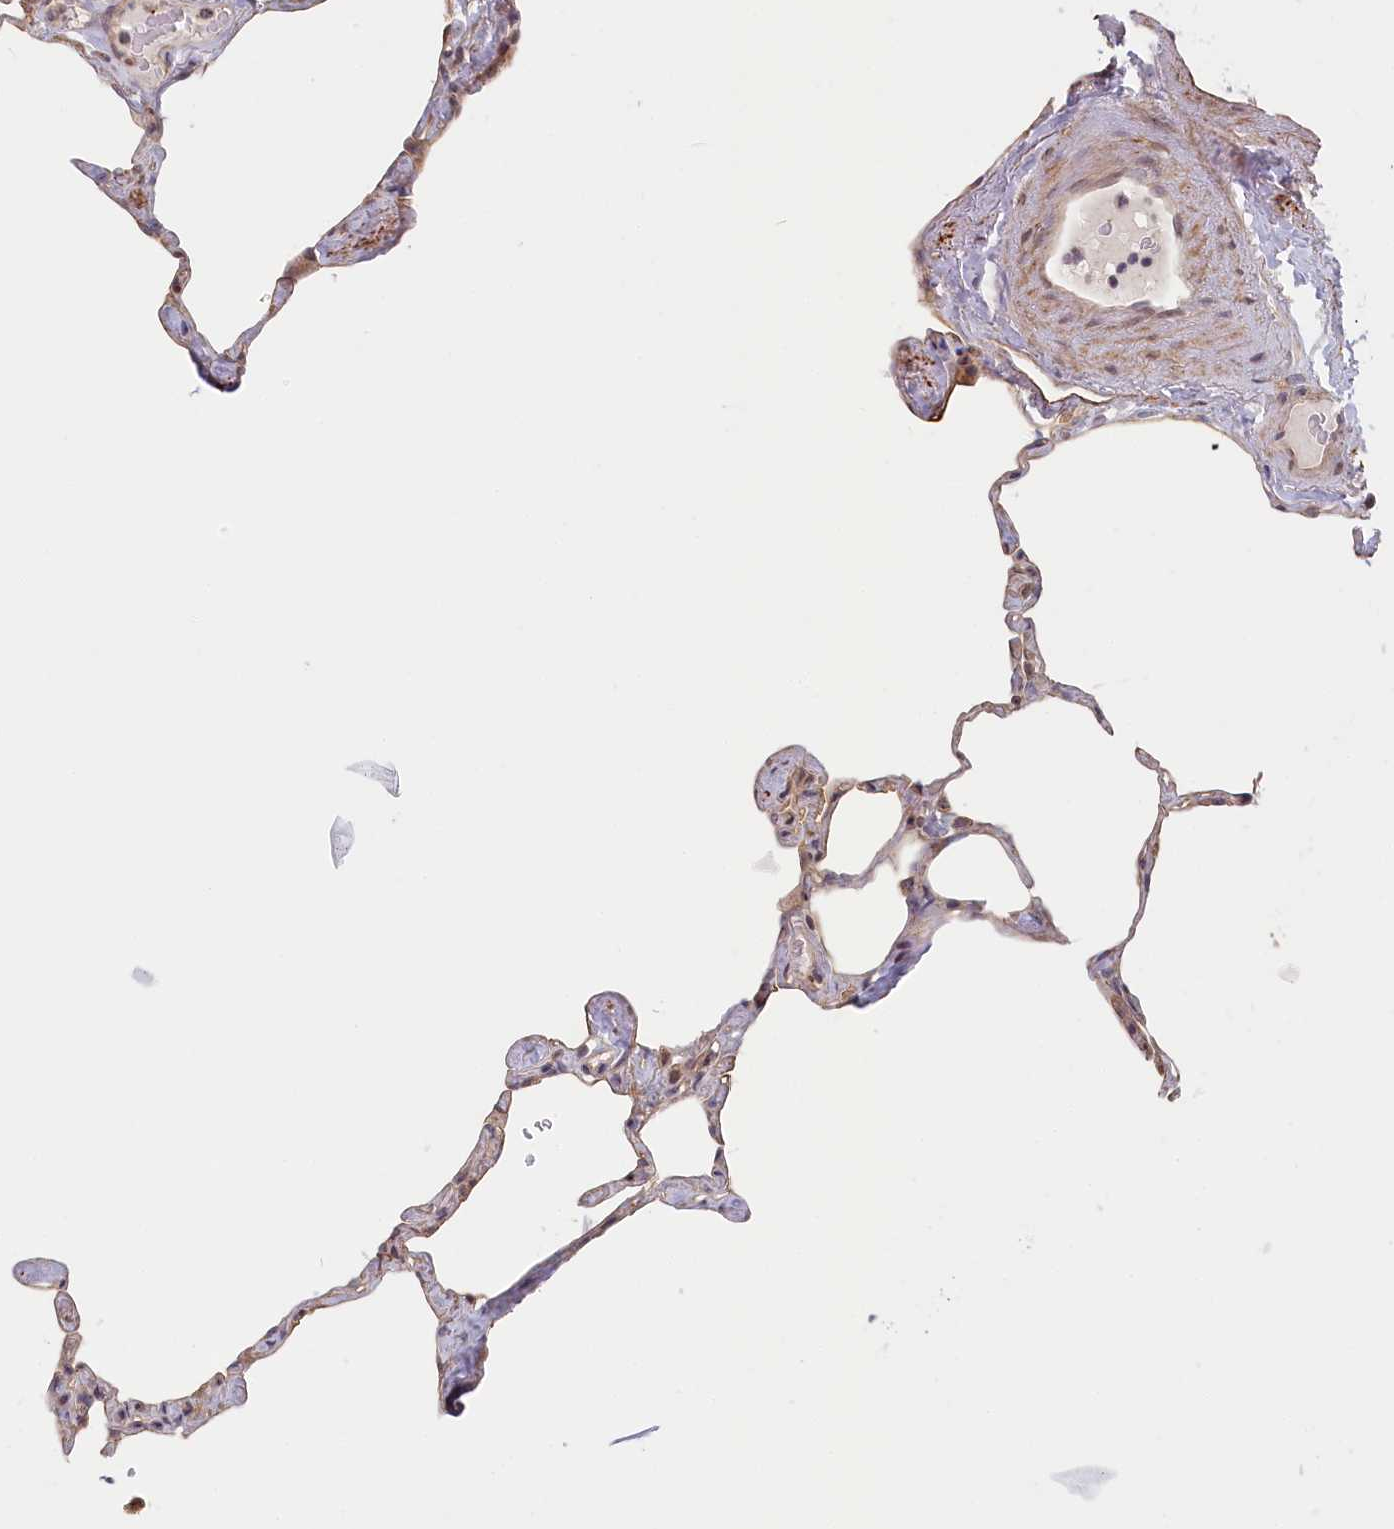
{"staining": {"intensity": "weak", "quantity": "<25%", "location": "cytoplasmic/membranous"}, "tissue": "lung", "cell_type": "Alveolar cells", "image_type": "normal", "snomed": [{"axis": "morphology", "description": "Normal tissue, NOS"}, {"axis": "topography", "description": "Lung"}], "caption": "Alveolar cells show no significant staining in unremarkable lung. (Brightfield microscopy of DAB immunohistochemistry at high magnification).", "gene": "INTS4", "patient": {"sex": "male", "age": 65}}